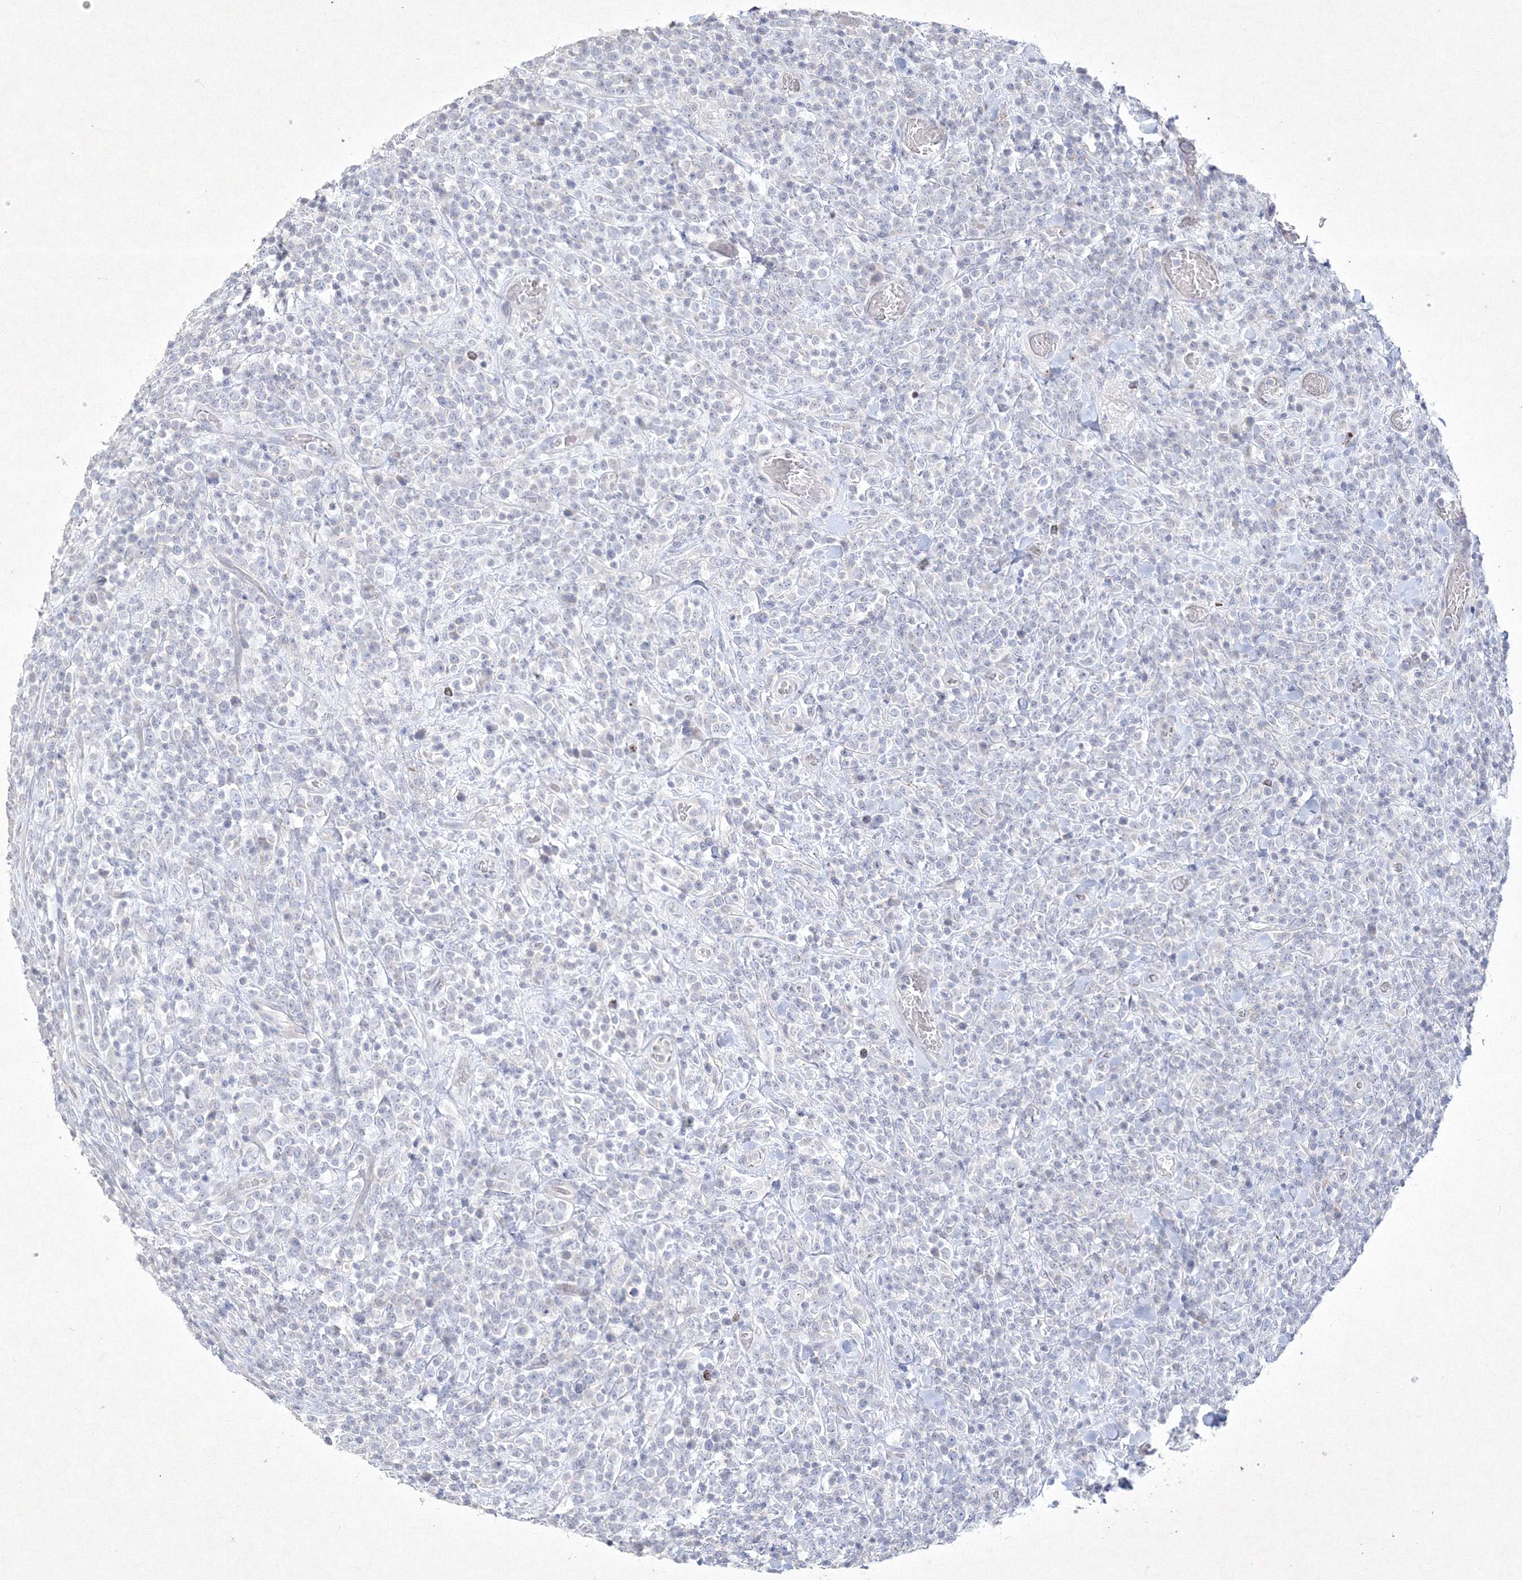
{"staining": {"intensity": "negative", "quantity": "none", "location": "none"}, "tissue": "lymphoma", "cell_type": "Tumor cells", "image_type": "cancer", "snomed": [{"axis": "morphology", "description": "Malignant lymphoma, non-Hodgkin's type, High grade"}, {"axis": "topography", "description": "Colon"}], "caption": "Immunohistochemical staining of lymphoma demonstrates no significant staining in tumor cells.", "gene": "CXXC4", "patient": {"sex": "female", "age": 53}}